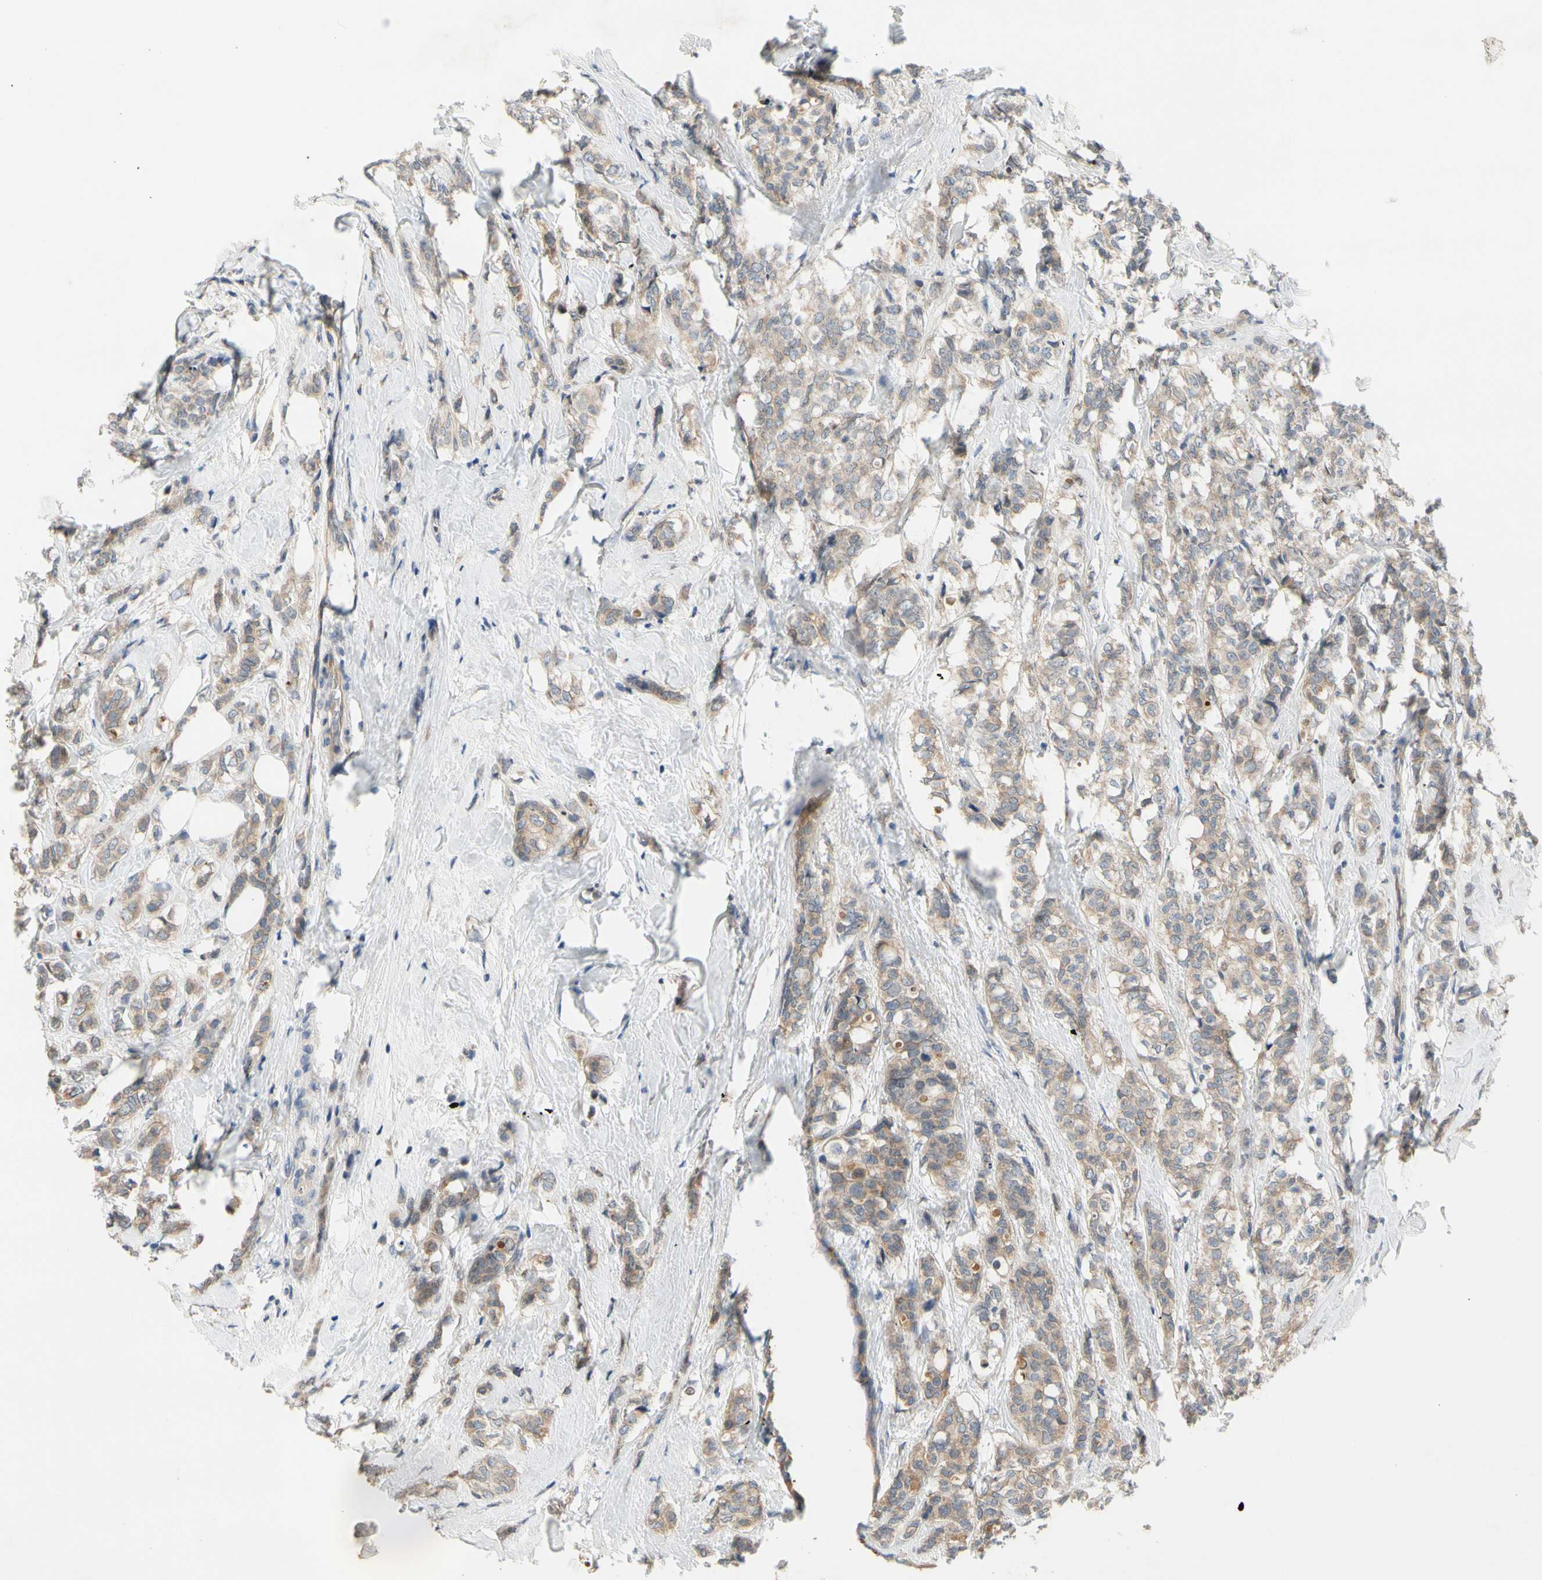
{"staining": {"intensity": "moderate", "quantity": ">75%", "location": "cytoplasmic/membranous"}, "tissue": "breast cancer", "cell_type": "Tumor cells", "image_type": "cancer", "snomed": [{"axis": "morphology", "description": "Lobular carcinoma"}, {"axis": "topography", "description": "Breast"}], "caption": "Breast cancer (lobular carcinoma) stained for a protein (brown) demonstrates moderate cytoplasmic/membranous positive staining in approximately >75% of tumor cells.", "gene": "MBTPS2", "patient": {"sex": "female", "age": 60}}